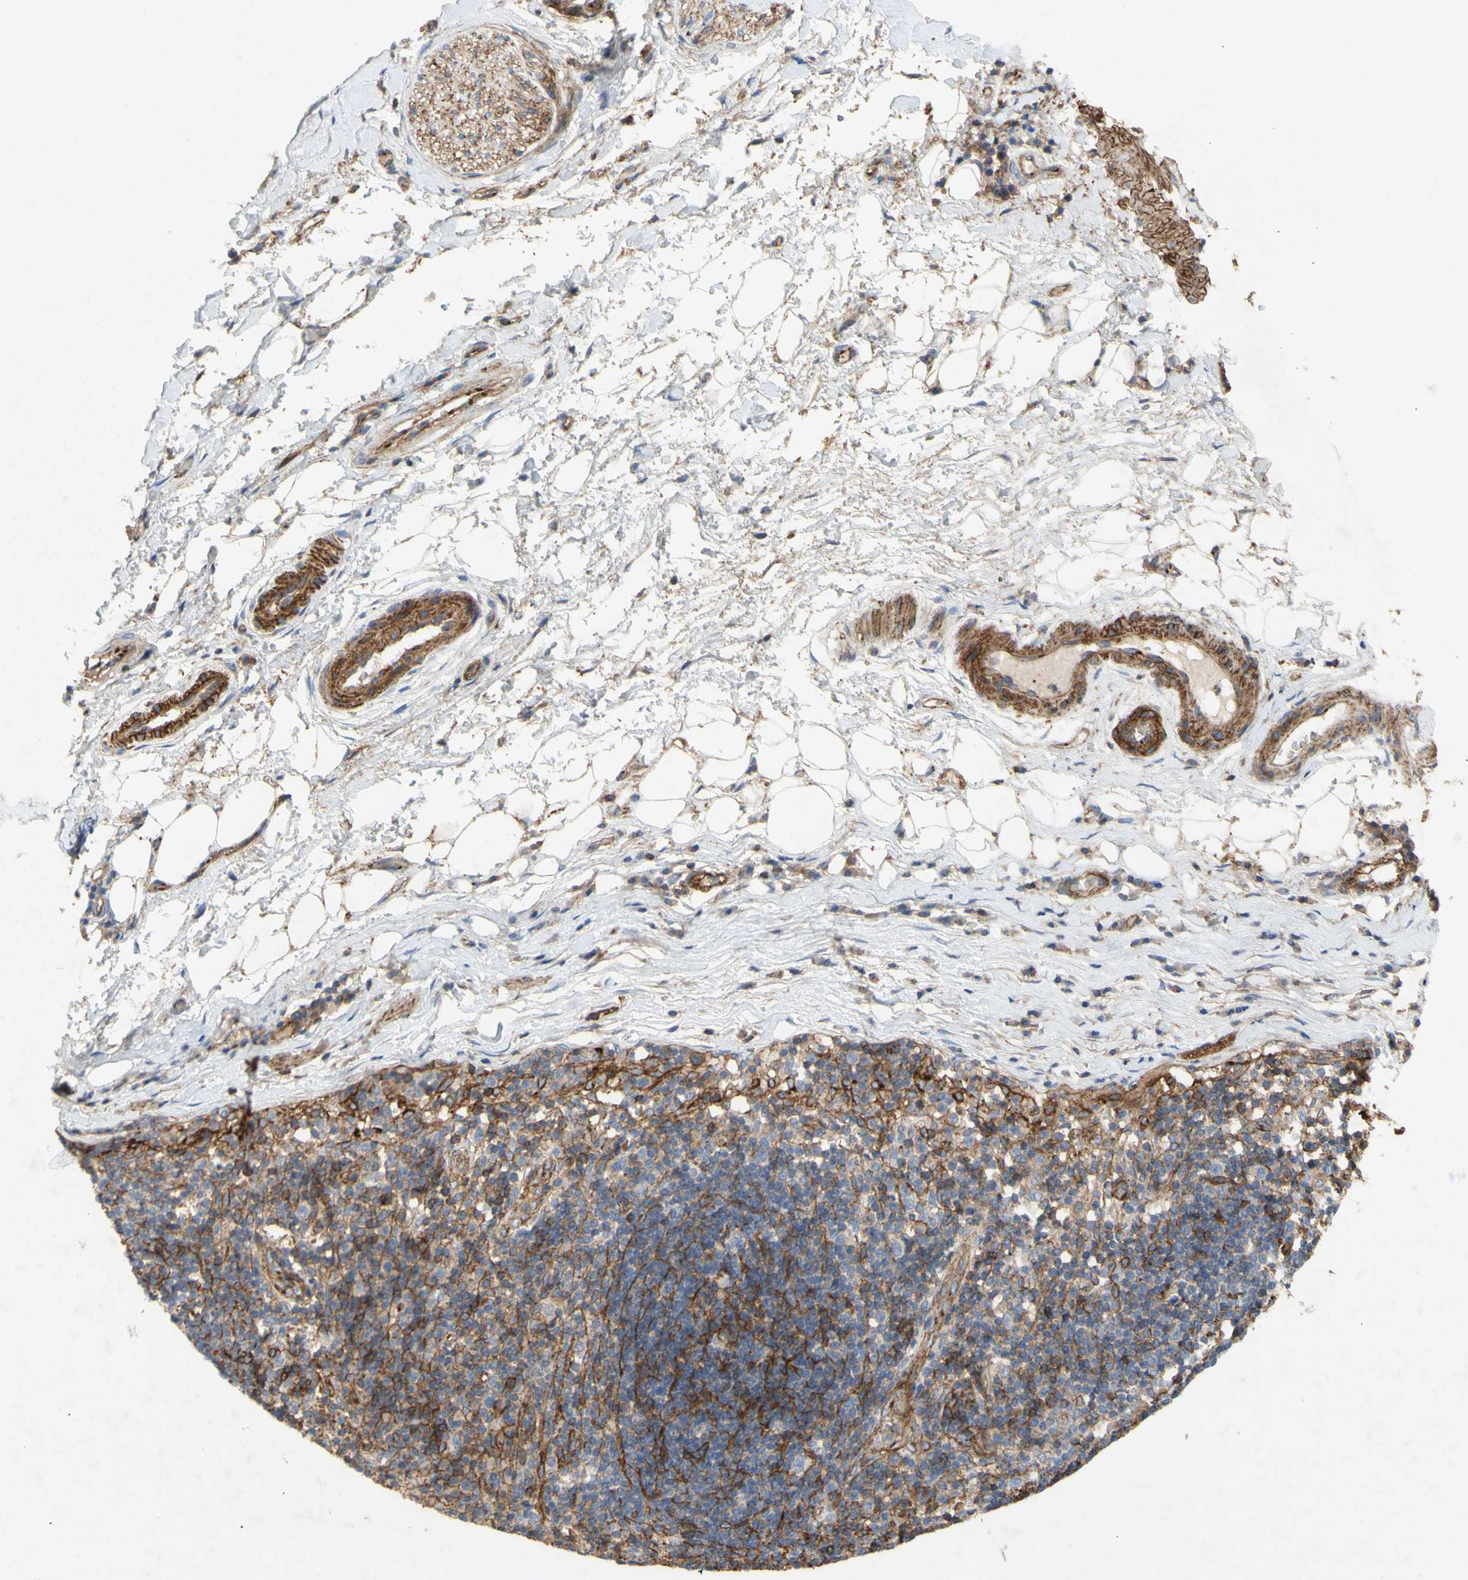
{"staining": {"intensity": "moderate", "quantity": ">75%", "location": "cytoplasmic/membranous"}, "tissue": "adipose tissue", "cell_type": "Adipocytes", "image_type": "normal", "snomed": [{"axis": "morphology", "description": "Normal tissue, NOS"}, {"axis": "morphology", "description": "Adenocarcinoma, NOS"}, {"axis": "topography", "description": "Esophagus"}], "caption": "Immunohistochemistry image of unremarkable human adipose tissue stained for a protein (brown), which exhibits medium levels of moderate cytoplasmic/membranous expression in approximately >75% of adipocytes.", "gene": "ATP2A3", "patient": {"sex": "male", "age": 62}}